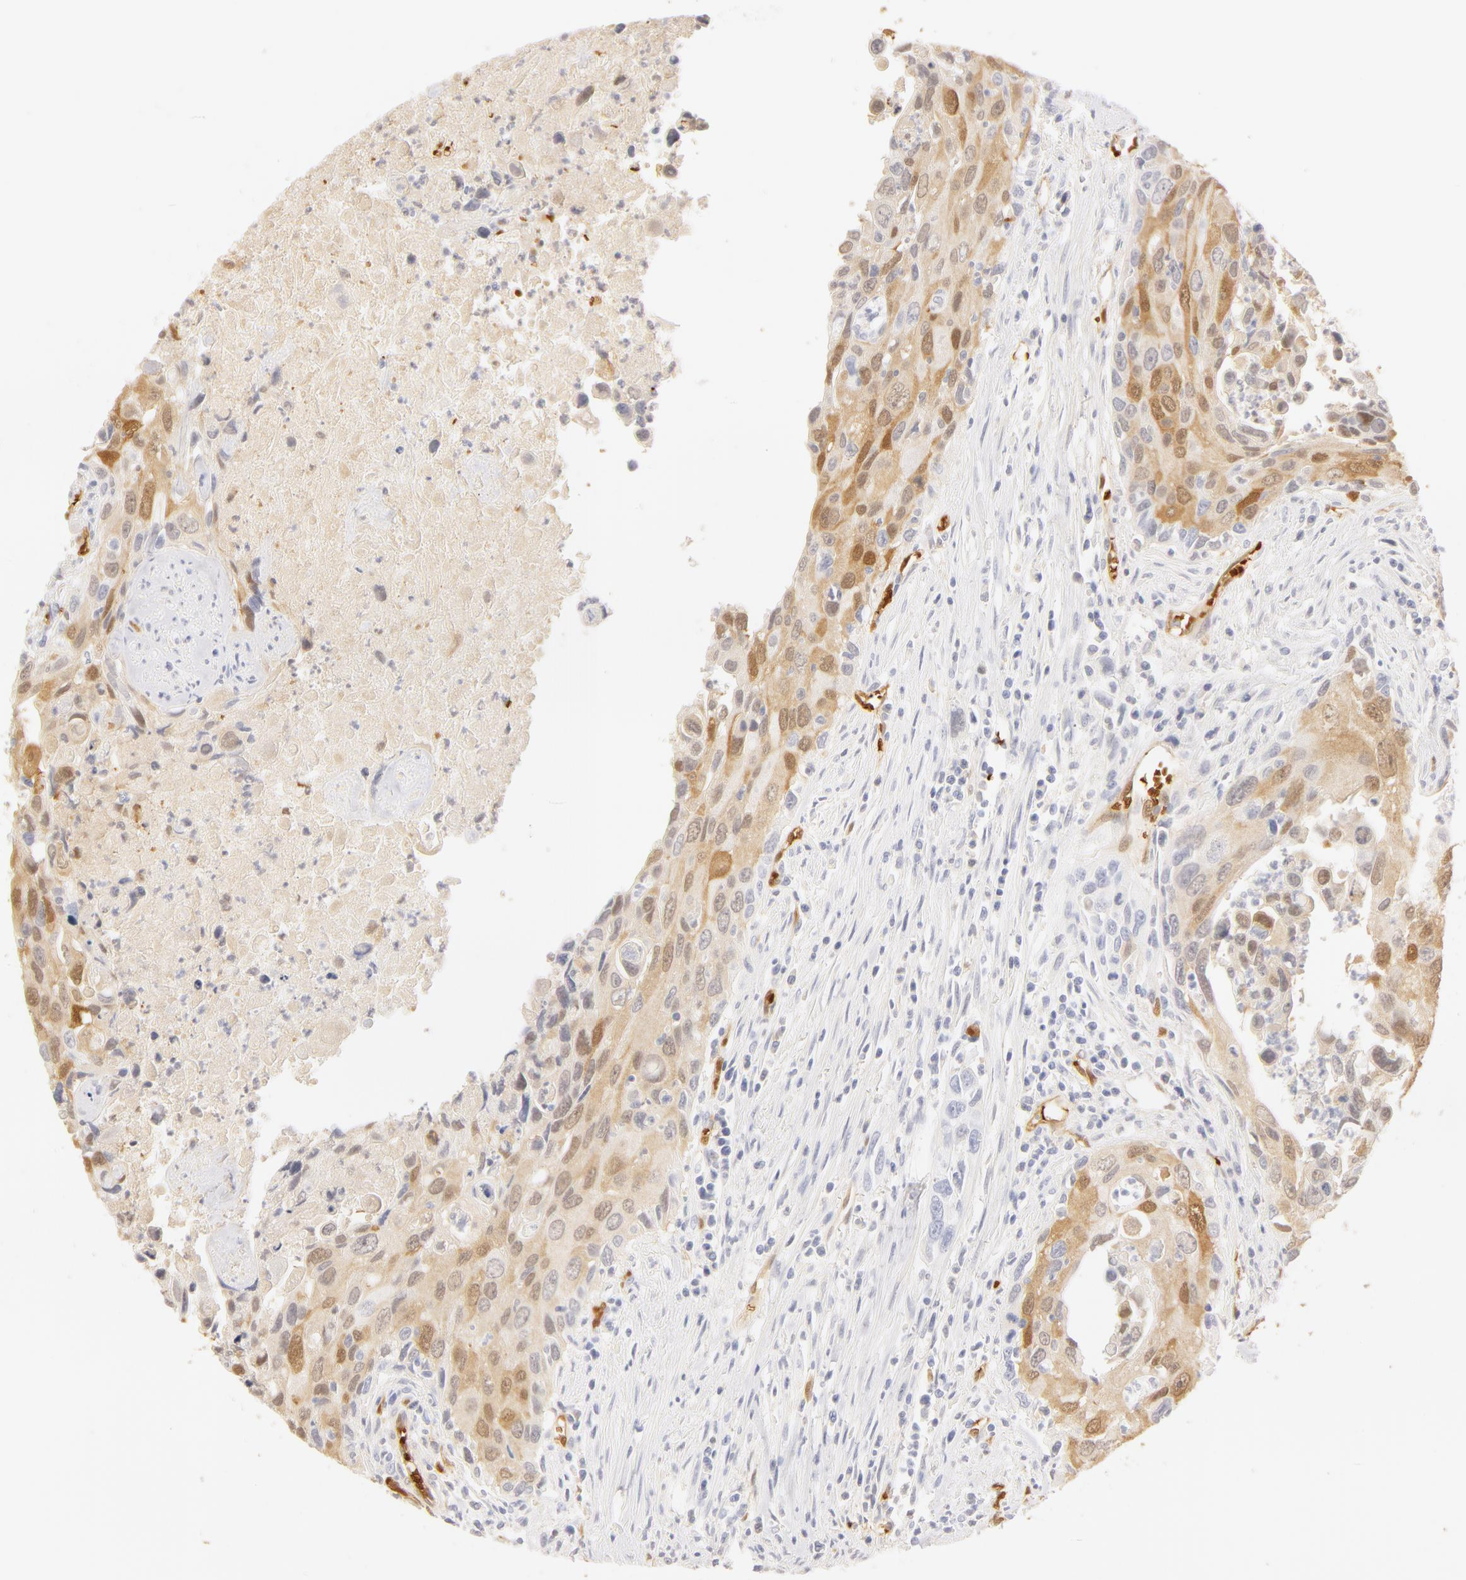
{"staining": {"intensity": "moderate", "quantity": "<25%", "location": "cytoplasmic/membranous,nuclear"}, "tissue": "urothelial cancer", "cell_type": "Tumor cells", "image_type": "cancer", "snomed": [{"axis": "morphology", "description": "Urothelial carcinoma, High grade"}, {"axis": "topography", "description": "Urinary bladder"}], "caption": "An image showing moderate cytoplasmic/membranous and nuclear expression in approximately <25% of tumor cells in urothelial carcinoma (high-grade), as visualized by brown immunohistochemical staining.", "gene": "CA2", "patient": {"sex": "male", "age": 71}}